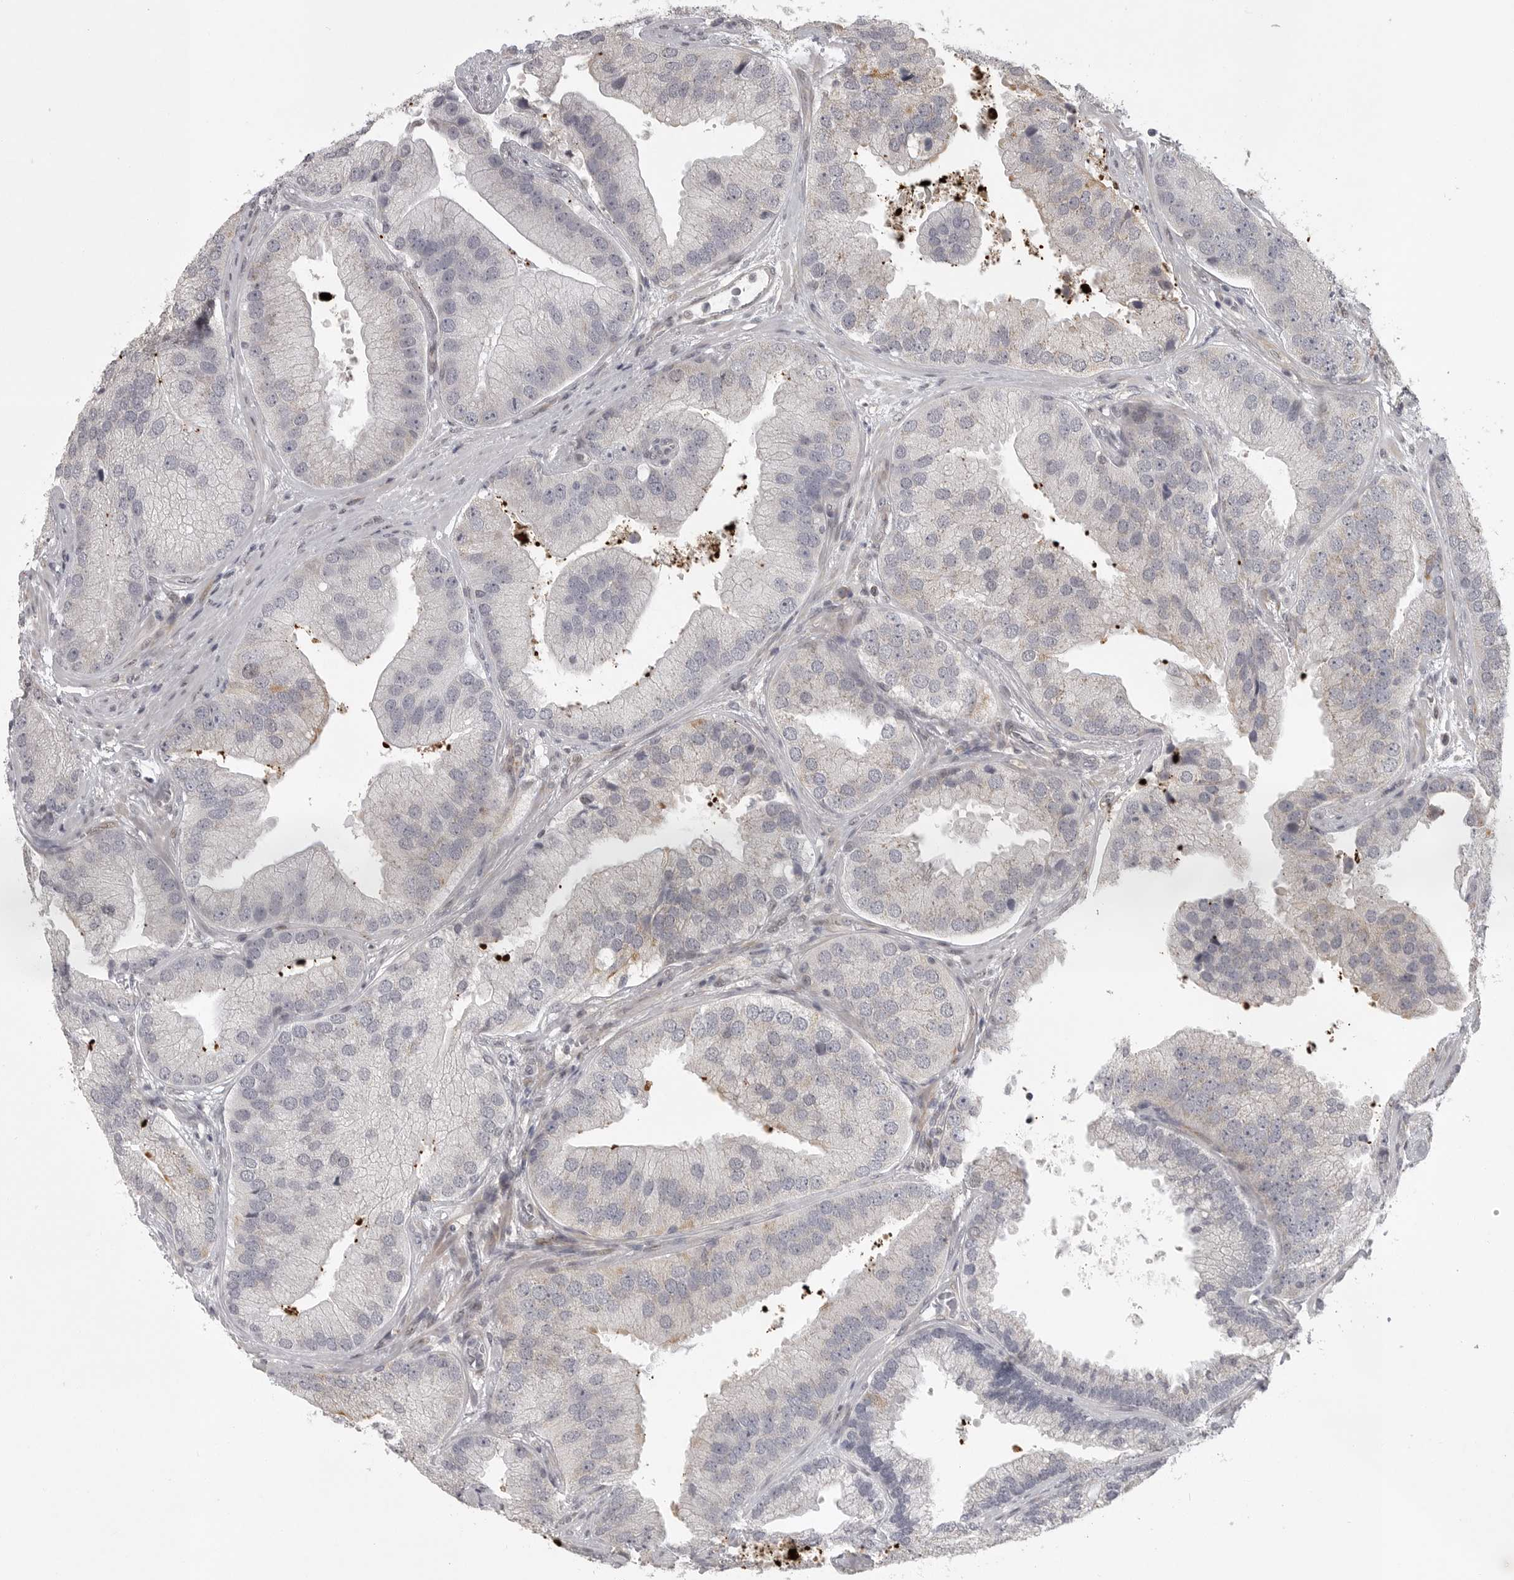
{"staining": {"intensity": "negative", "quantity": "none", "location": "none"}, "tissue": "prostate cancer", "cell_type": "Tumor cells", "image_type": "cancer", "snomed": [{"axis": "morphology", "description": "Adenocarcinoma, High grade"}, {"axis": "topography", "description": "Prostate"}], "caption": "DAB (3,3'-diaminobenzidine) immunohistochemical staining of prostate cancer (adenocarcinoma (high-grade)) exhibits no significant positivity in tumor cells.", "gene": "POLE2", "patient": {"sex": "male", "age": 70}}